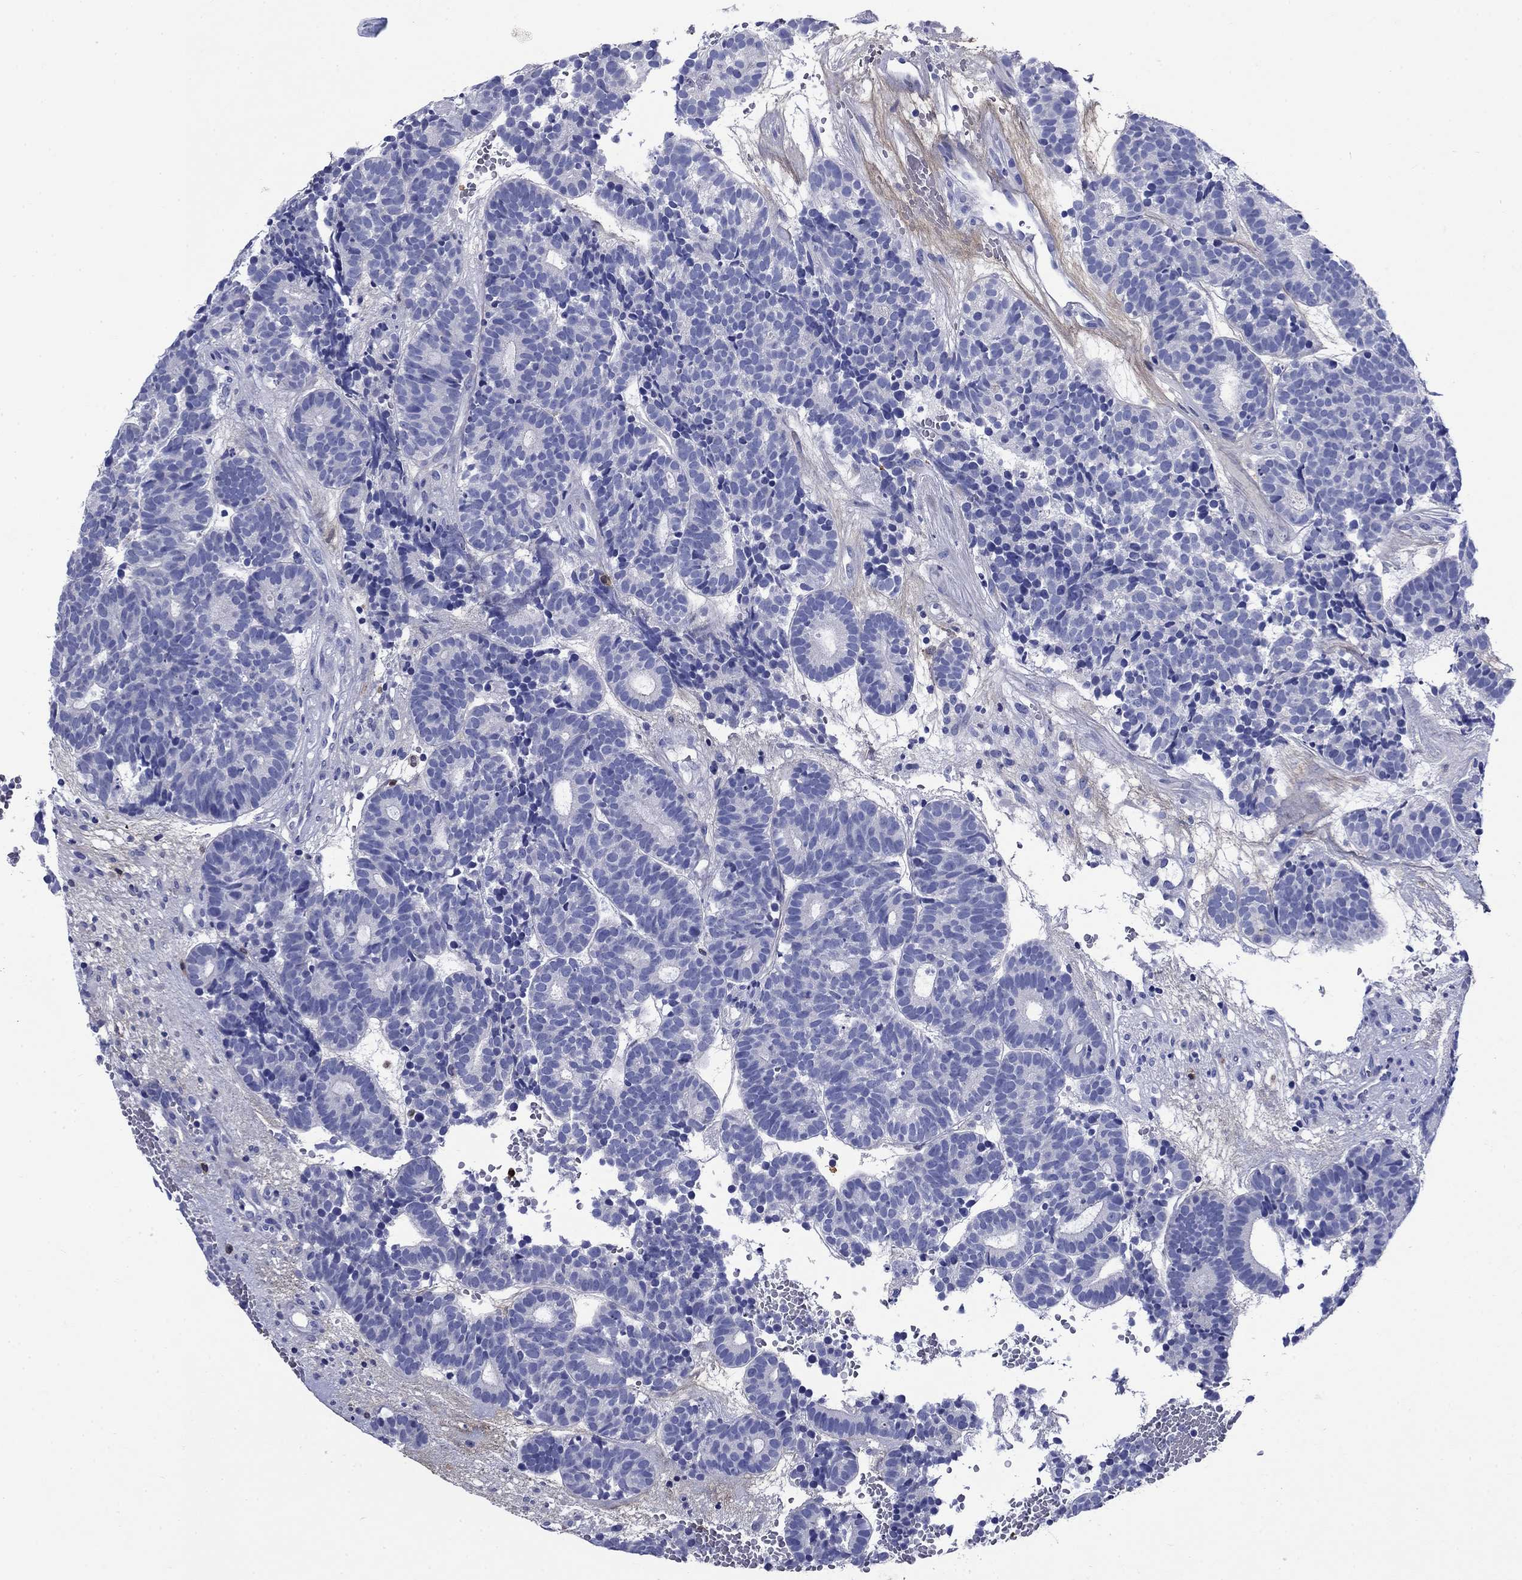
{"staining": {"intensity": "negative", "quantity": "none", "location": "none"}, "tissue": "head and neck cancer", "cell_type": "Tumor cells", "image_type": "cancer", "snomed": [{"axis": "morphology", "description": "Adenocarcinoma, NOS"}, {"axis": "topography", "description": "Head-Neck"}], "caption": "Immunohistochemistry histopathology image of neoplastic tissue: adenocarcinoma (head and neck) stained with DAB exhibits no significant protein staining in tumor cells. (Brightfield microscopy of DAB (3,3'-diaminobenzidine) immunohistochemistry (IHC) at high magnification).", "gene": "TFR2", "patient": {"sex": "female", "age": 81}}